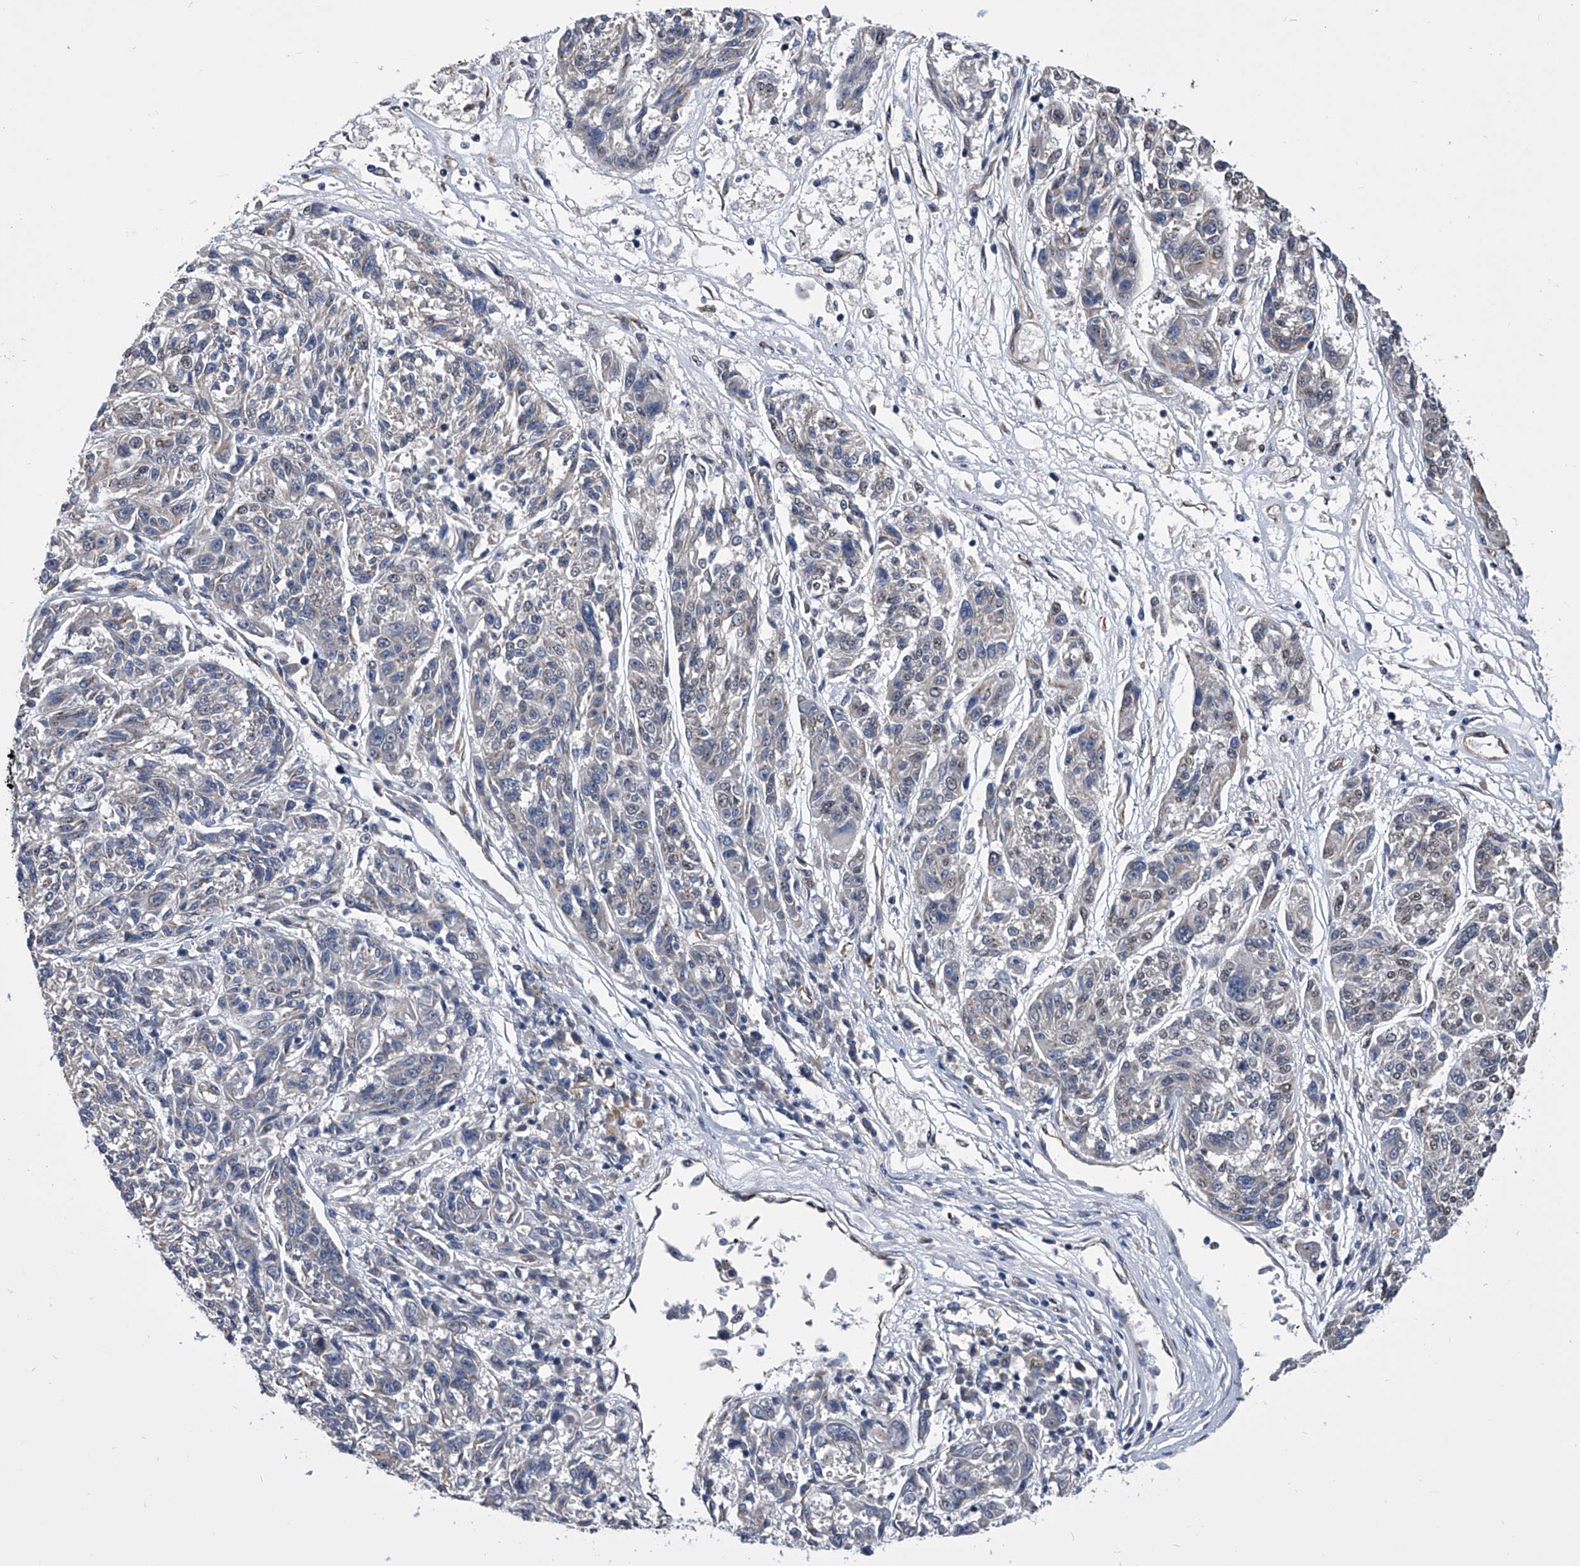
{"staining": {"intensity": "negative", "quantity": "none", "location": "none"}, "tissue": "melanoma", "cell_type": "Tumor cells", "image_type": "cancer", "snomed": [{"axis": "morphology", "description": "Malignant melanoma, NOS"}, {"axis": "topography", "description": "Skin"}], "caption": "An image of human melanoma is negative for staining in tumor cells. Nuclei are stained in blue.", "gene": "ZNF76", "patient": {"sex": "male", "age": 53}}